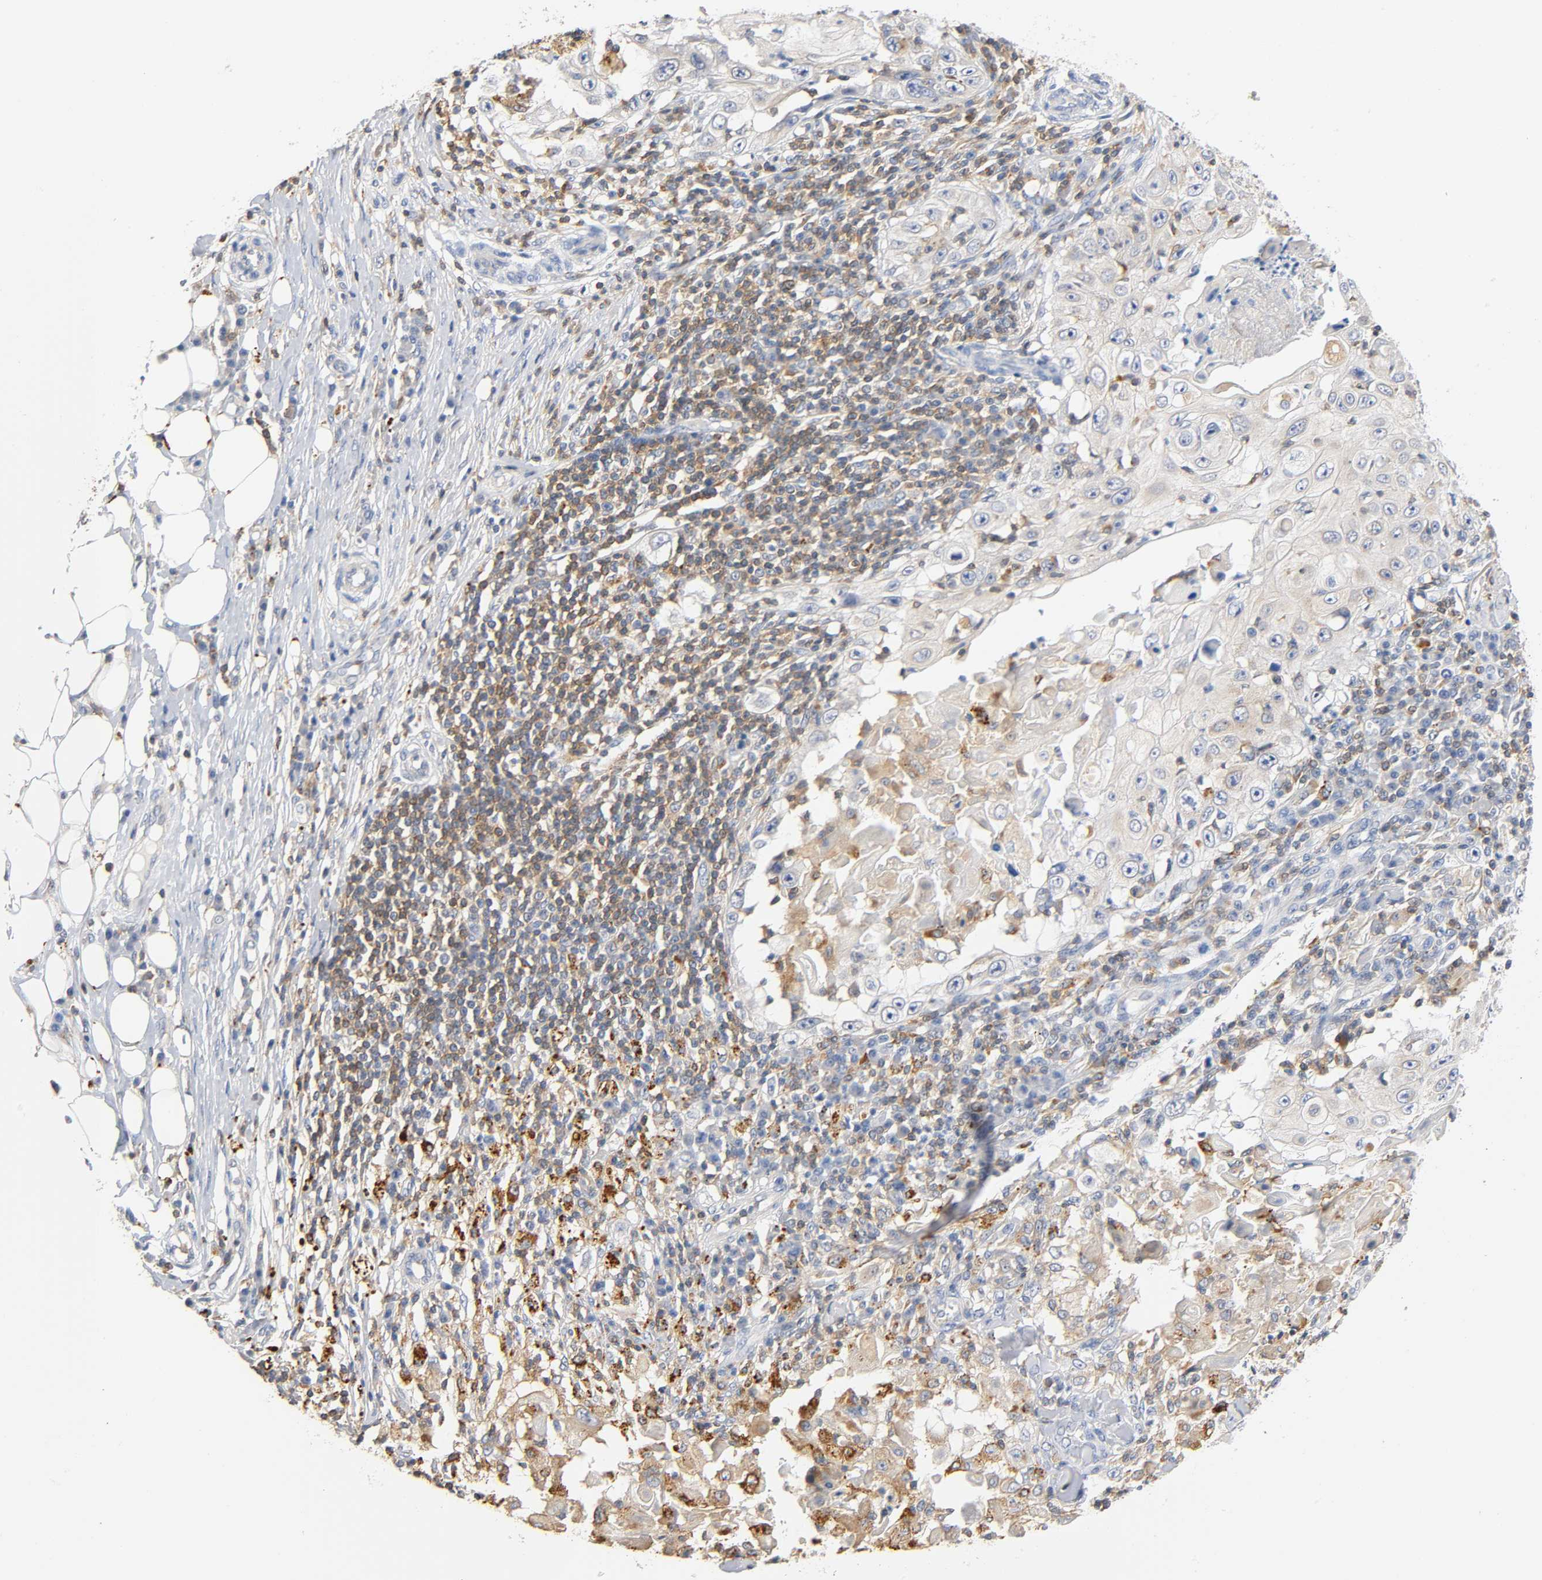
{"staining": {"intensity": "weak", "quantity": "<25%", "location": "cytoplasmic/membranous"}, "tissue": "skin cancer", "cell_type": "Tumor cells", "image_type": "cancer", "snomed": [{"axis": "morphology", "description": "Squamous cell carcinoma, NOS"}, {"axis": "topography", "description": "Skin"}], "caption": "IHC of human skin cancer (squamous cell carcinoma) exhibits no staining in tumor cells. (Immunohistochemistry (ihc), brightfield microscopy, high magnification).", "gene": "UCKL1", "patient": {"sex": "male", "age": 86}}